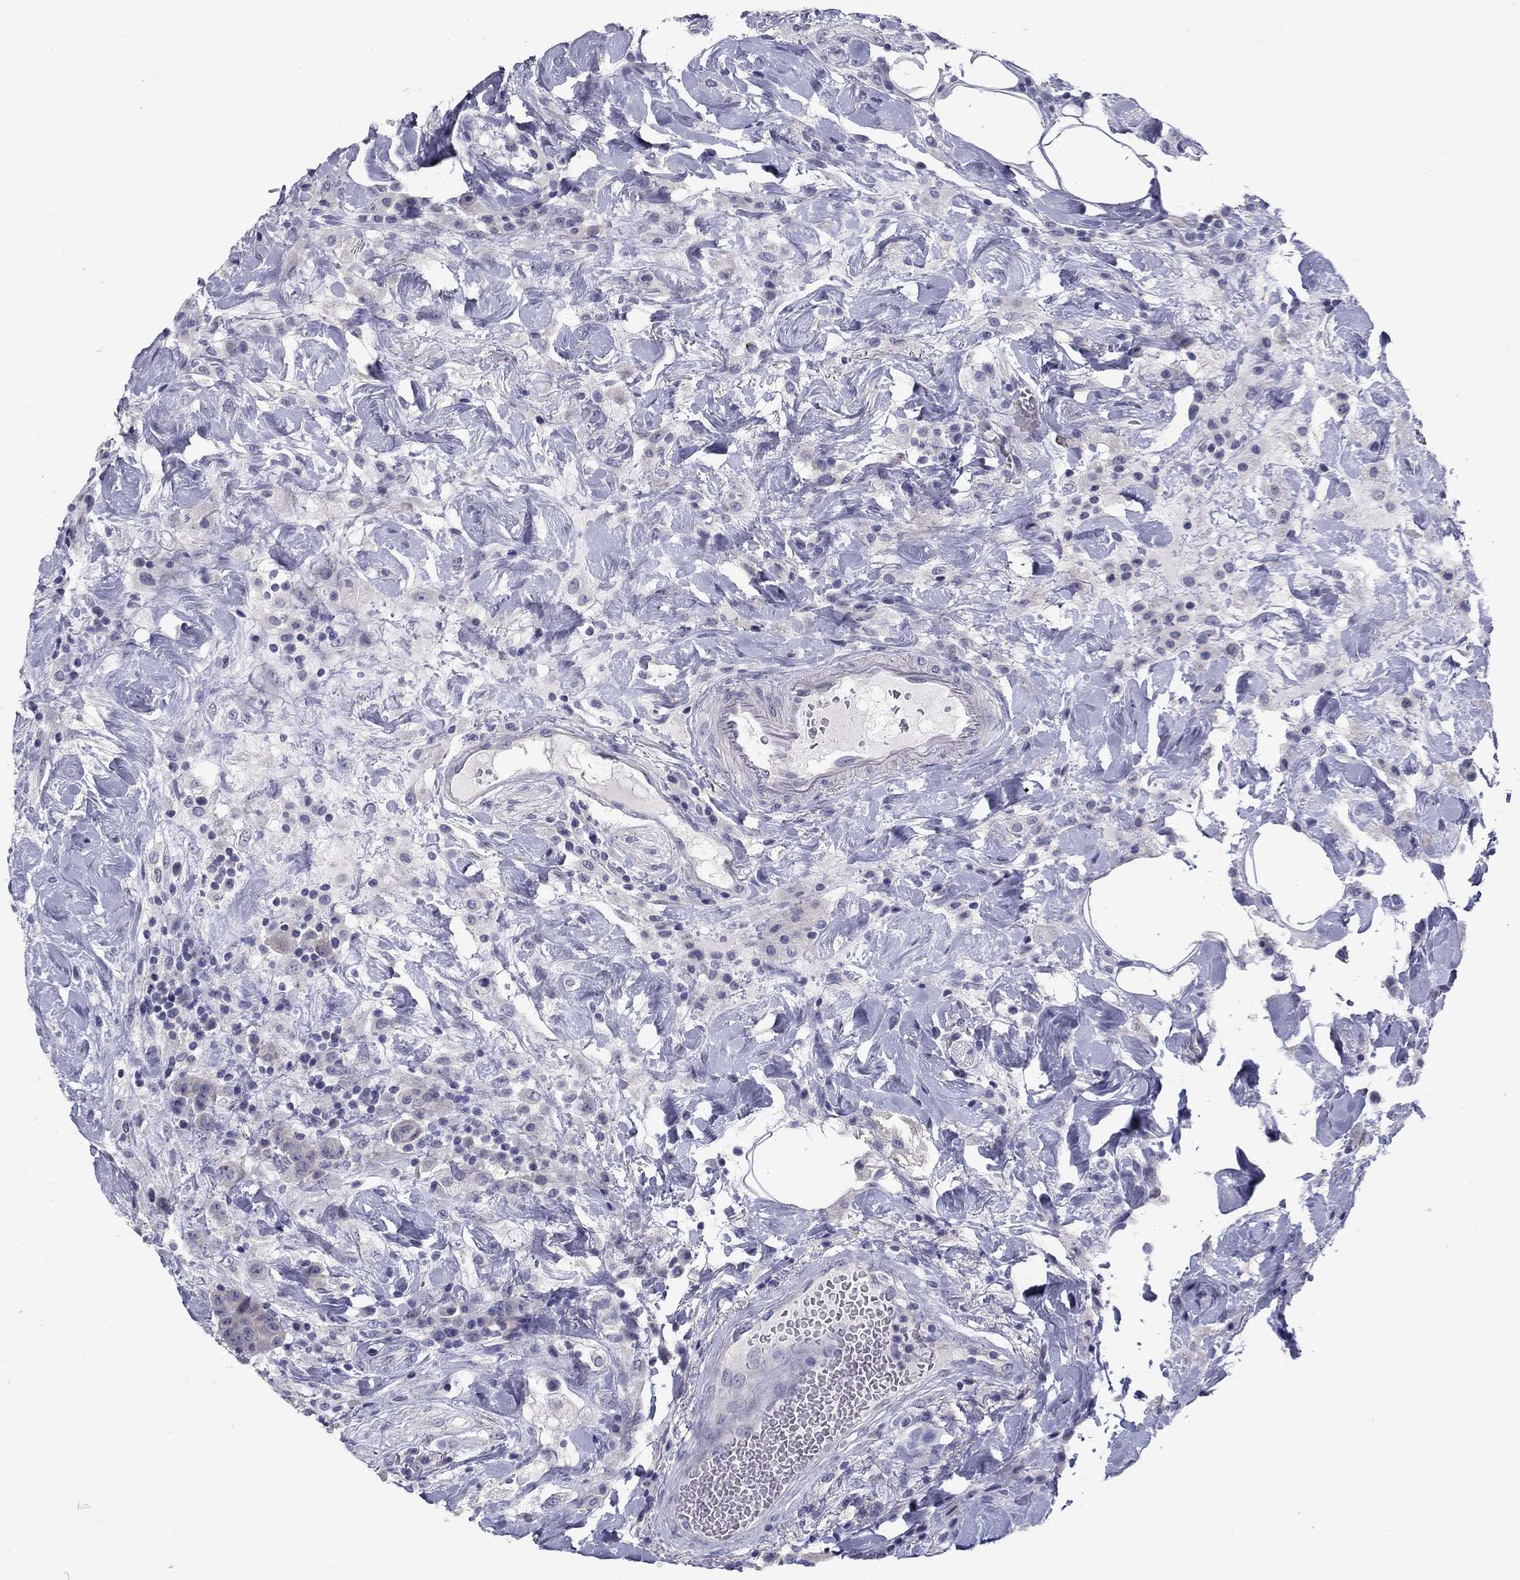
{"staining": {"intensity": "negative", "quantity": "none", "location": "none"}, "tissue": "colorectal cancer", "cell_type": "Tumor cells", "image_type": "cancer", "snomed": [{"axis": "morphology", "description": "Adenocarcinoma, NOS"}, {"axis": "topography", "description": "Colon"}], "caption": "Tumor cells are negative for protein expression in human colorectal adenocarcinoma. Nuclei are stained in blue.", "gene": "TP53TG5", "patient": {"sex": "female", "age": 69}}